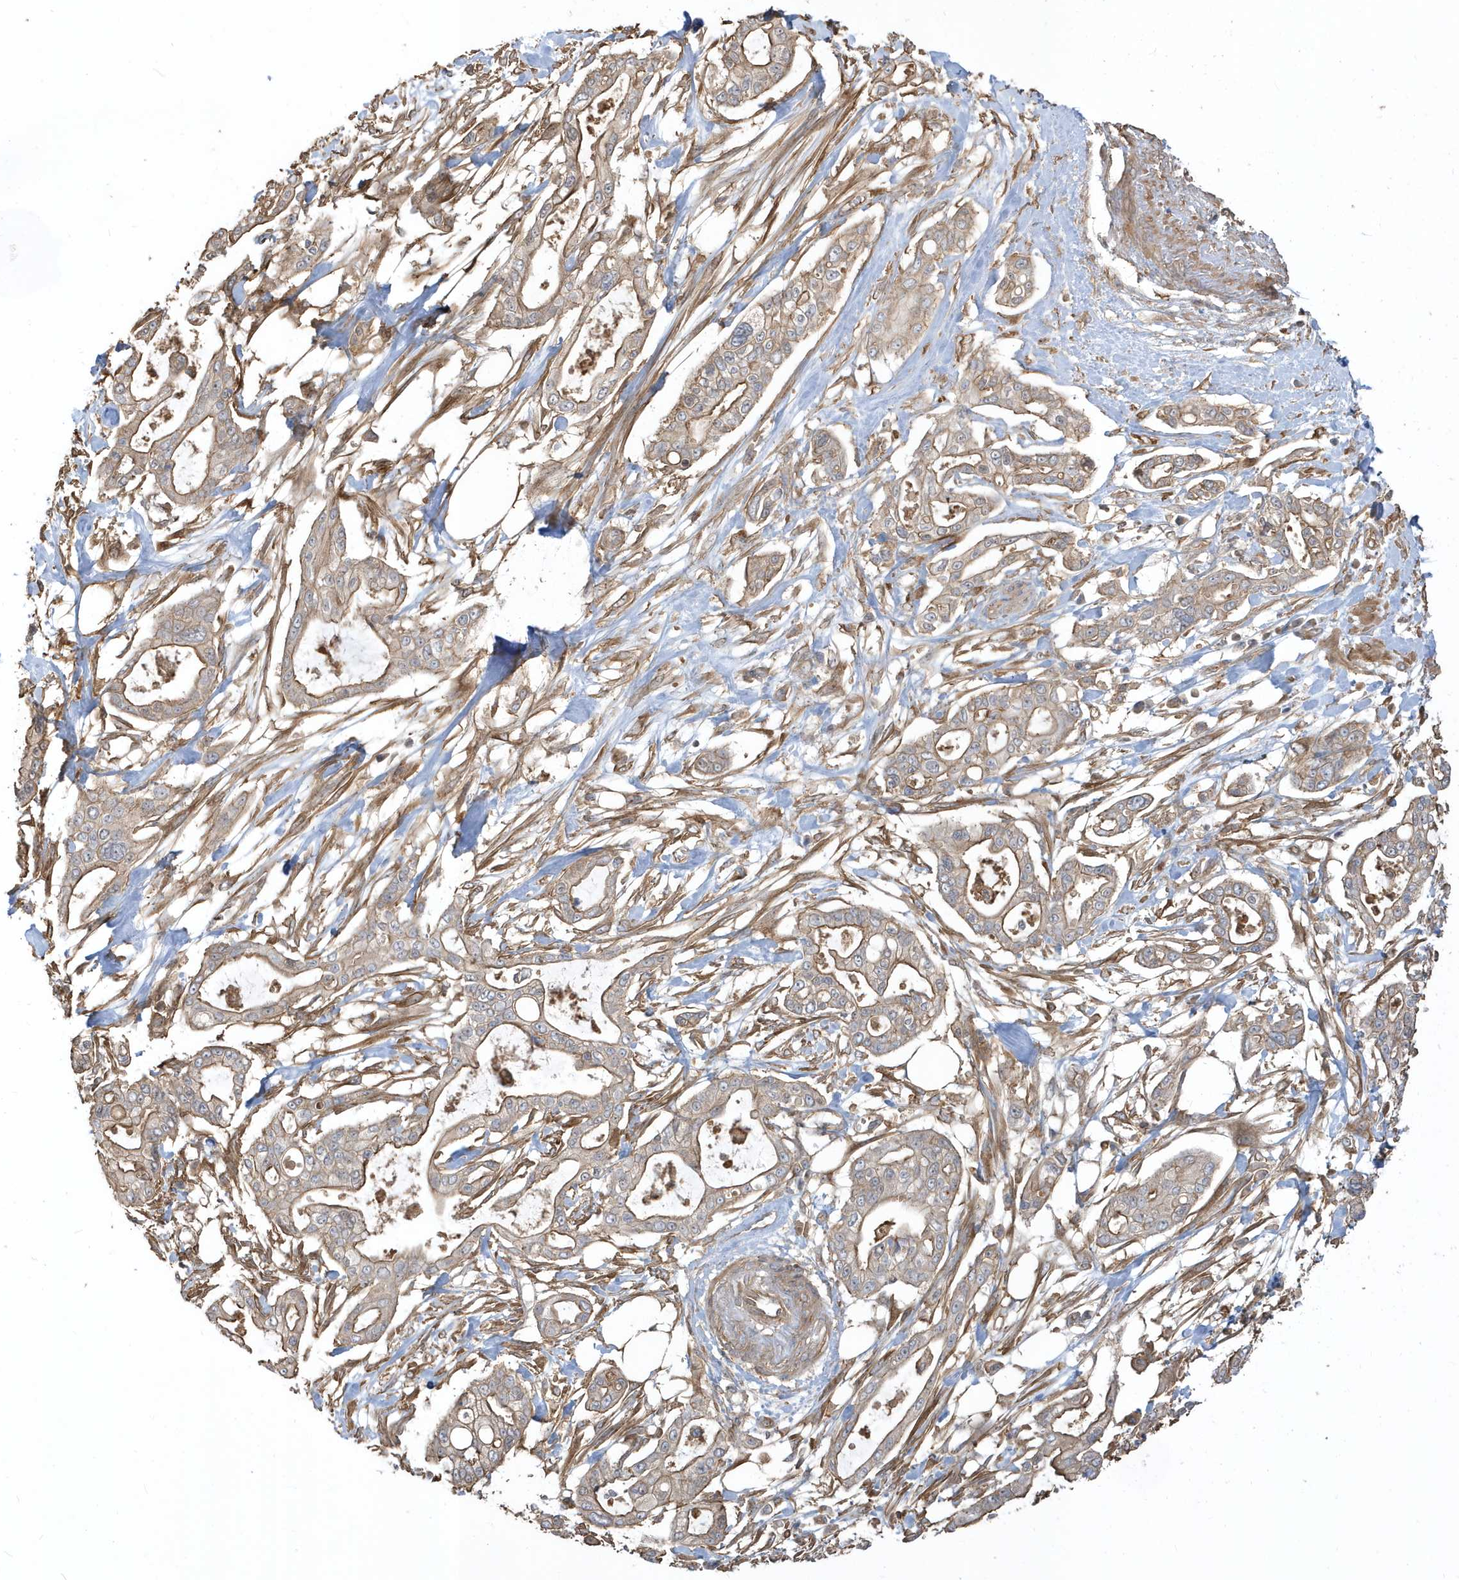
{"staining": {"intensity": "moderate", "quantity": ">75%", "location": "cytoplasmic/membranous"}, "tissue": "pancreatic cancer", "cell_type": "Tumor cells", "image_type": "cancer", "snomed": [{"axis": "morphology", "description": "Adenocarcinoma, NOS"}, {"axis": "topography", "description": "Pancreas"}], "caption": "Immunohistochemical staining of pancreatic cancer (adenocarcinoma) displays moderate cytoplasmic/membranous protein expression in approximately >75% of tumor cells.", "gene": "ZBTB8A", "patient": {"sex": "male", "age": 68}}